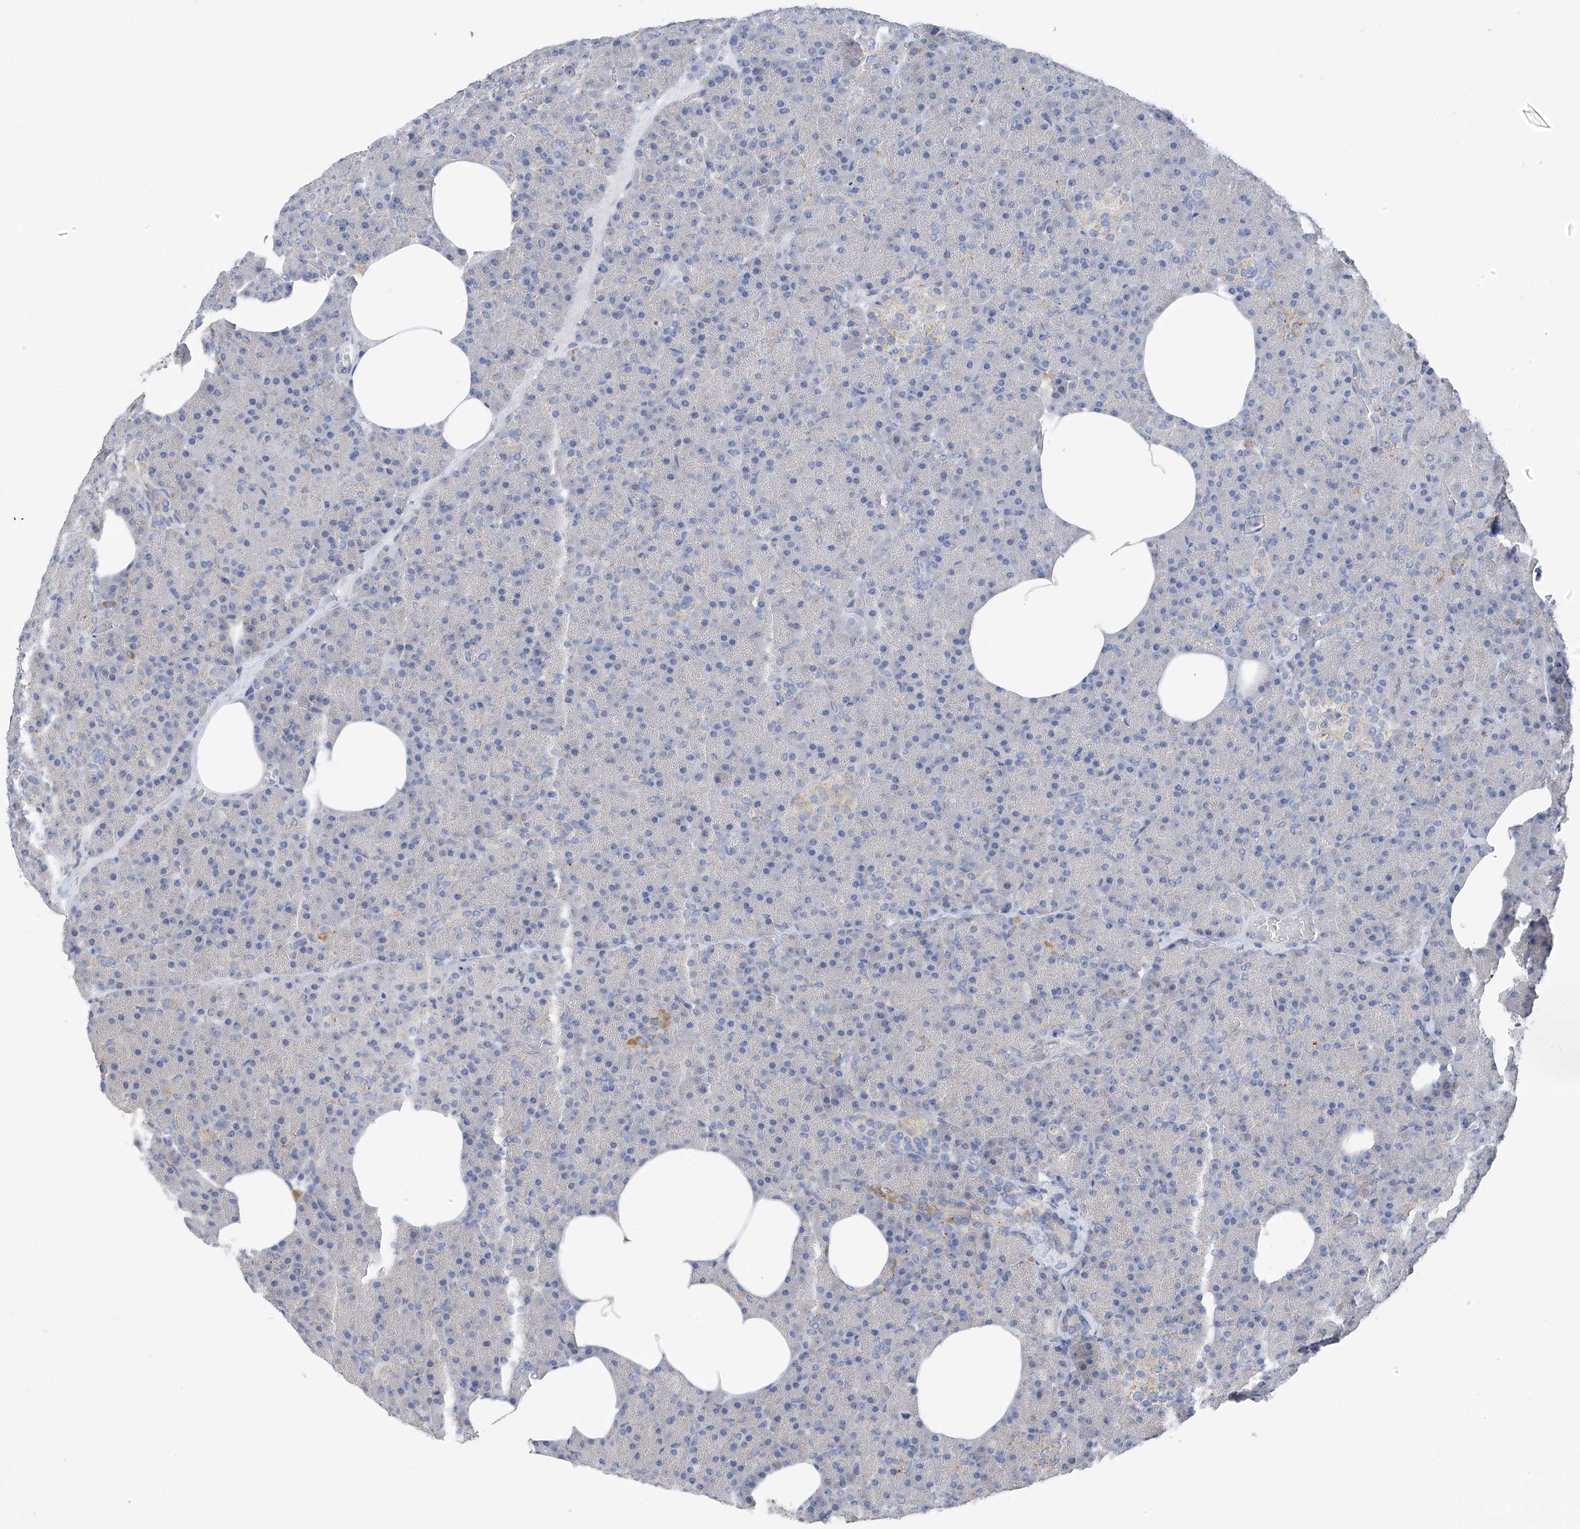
{"staining": {"intensity": "weak", "quantity": "<25%", "location": "cytoplasmic/membranous"}, "tissue": "pancreas", "cell_type": "Exocrine glandular cells", "image_type": "normal", "snomed": [{"axis": "morphology", "description": "Normal tissue, NOS"}, {"axis": "morphology", "description": "Carcinoid, malignant, NOS"}, {"axis": "topography", "description": "Pancreas"}], "caption": "This is an immunohistochemistry (IHC) histopathology image of unremarkable human pancreas. There is no expression in exocrine glandular cells.", "gene": "SYN3", "patient": {"sex": "female", "age": 35}}